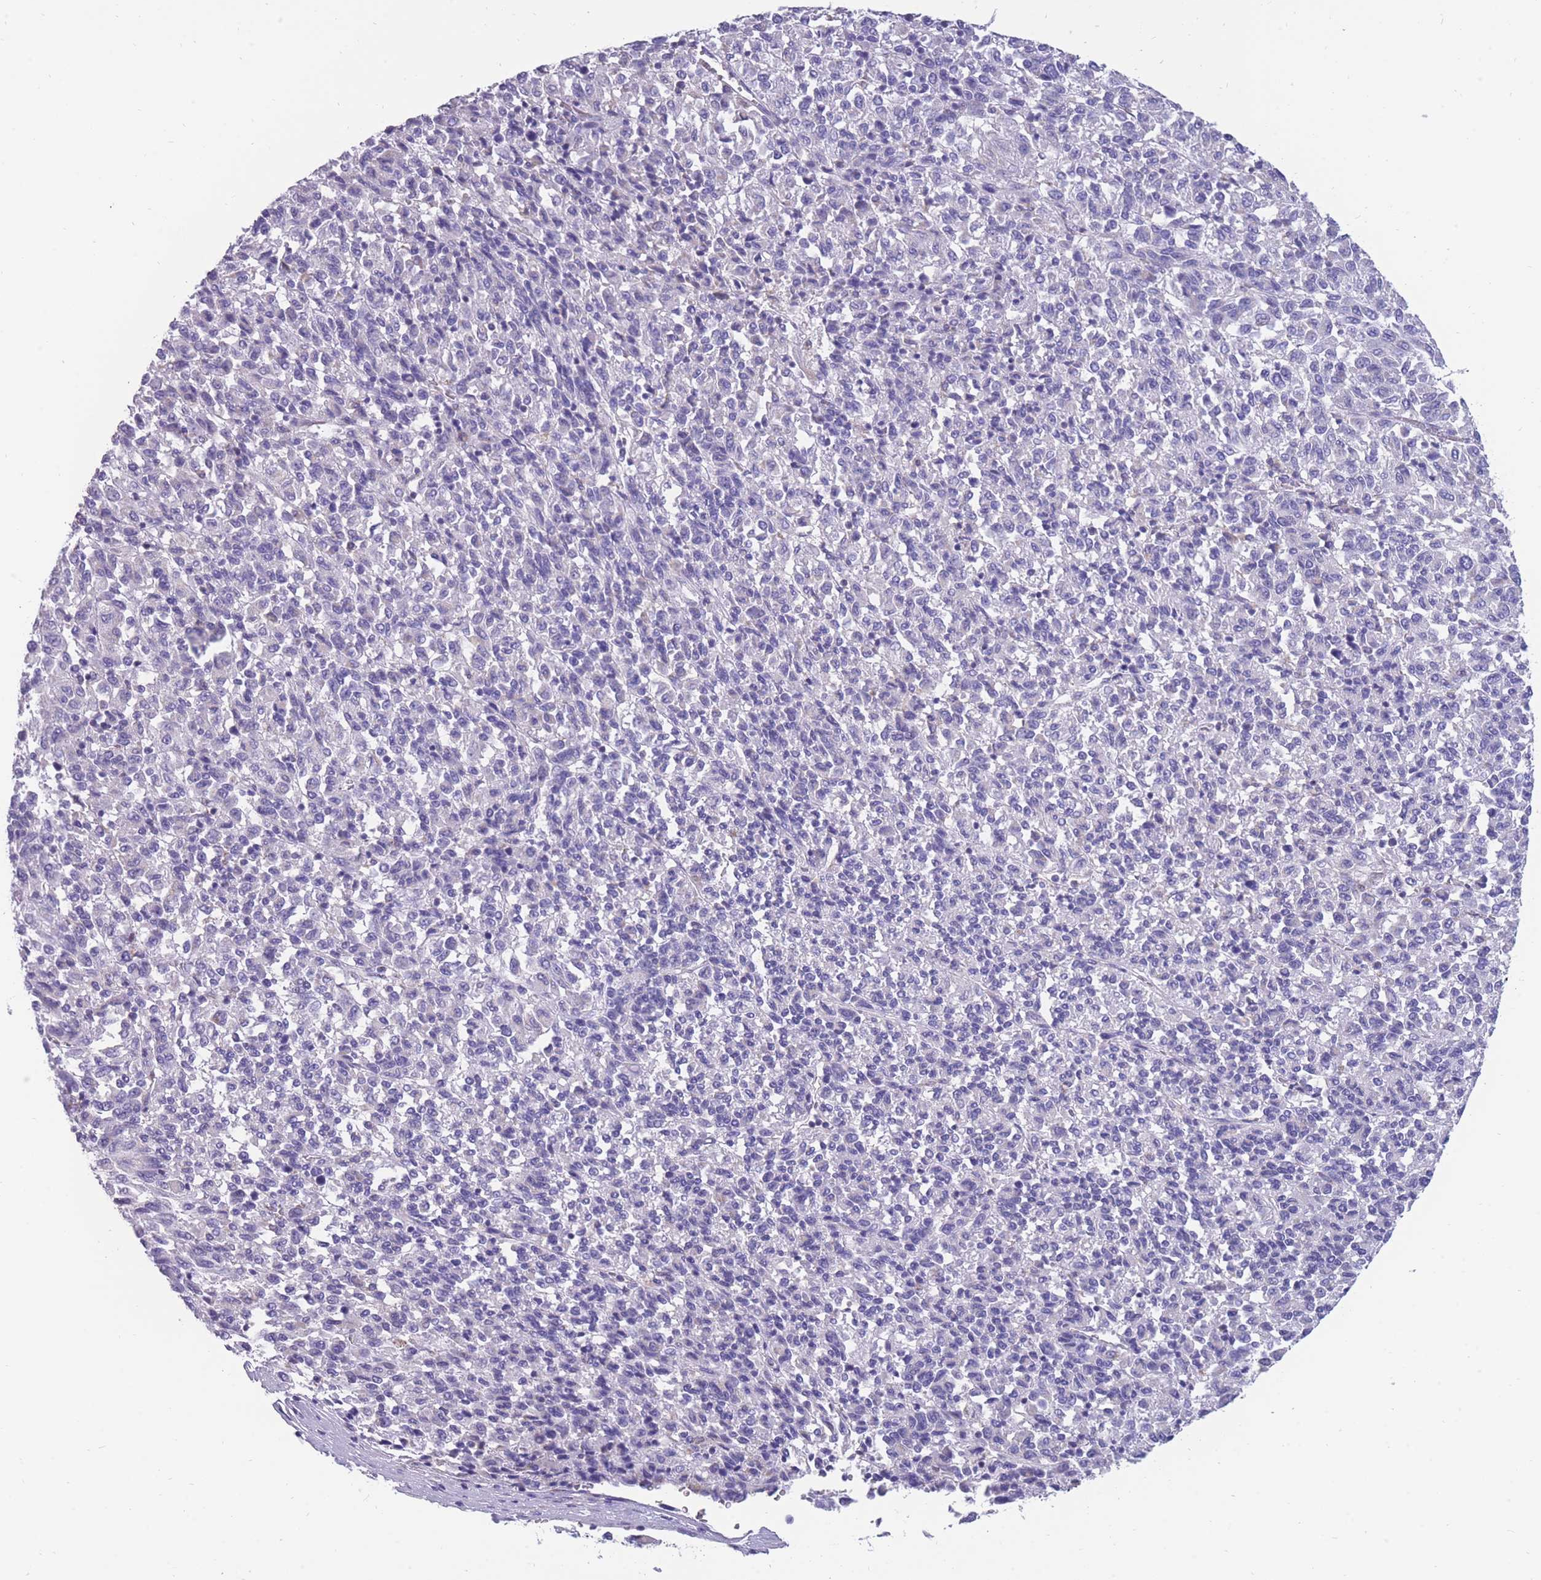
{"staining": {"intensity": "negative", "quantity": "none", "location": "none"}, "tissue": "melanoma", "cell_type": "Tumor cells", "image_type": "cancer", "snomed": [{"axis": "morphology", "description": "Malignant melanoma, Metastatic site"}, {"axis": "topography", "description": "Lung"}], "caption": "Human melanoma stained for a protein using IHC demonstrates no positivity in tumor cells.", "gene": "INTS2", "patient": {"sex": "male", "age": 64}}